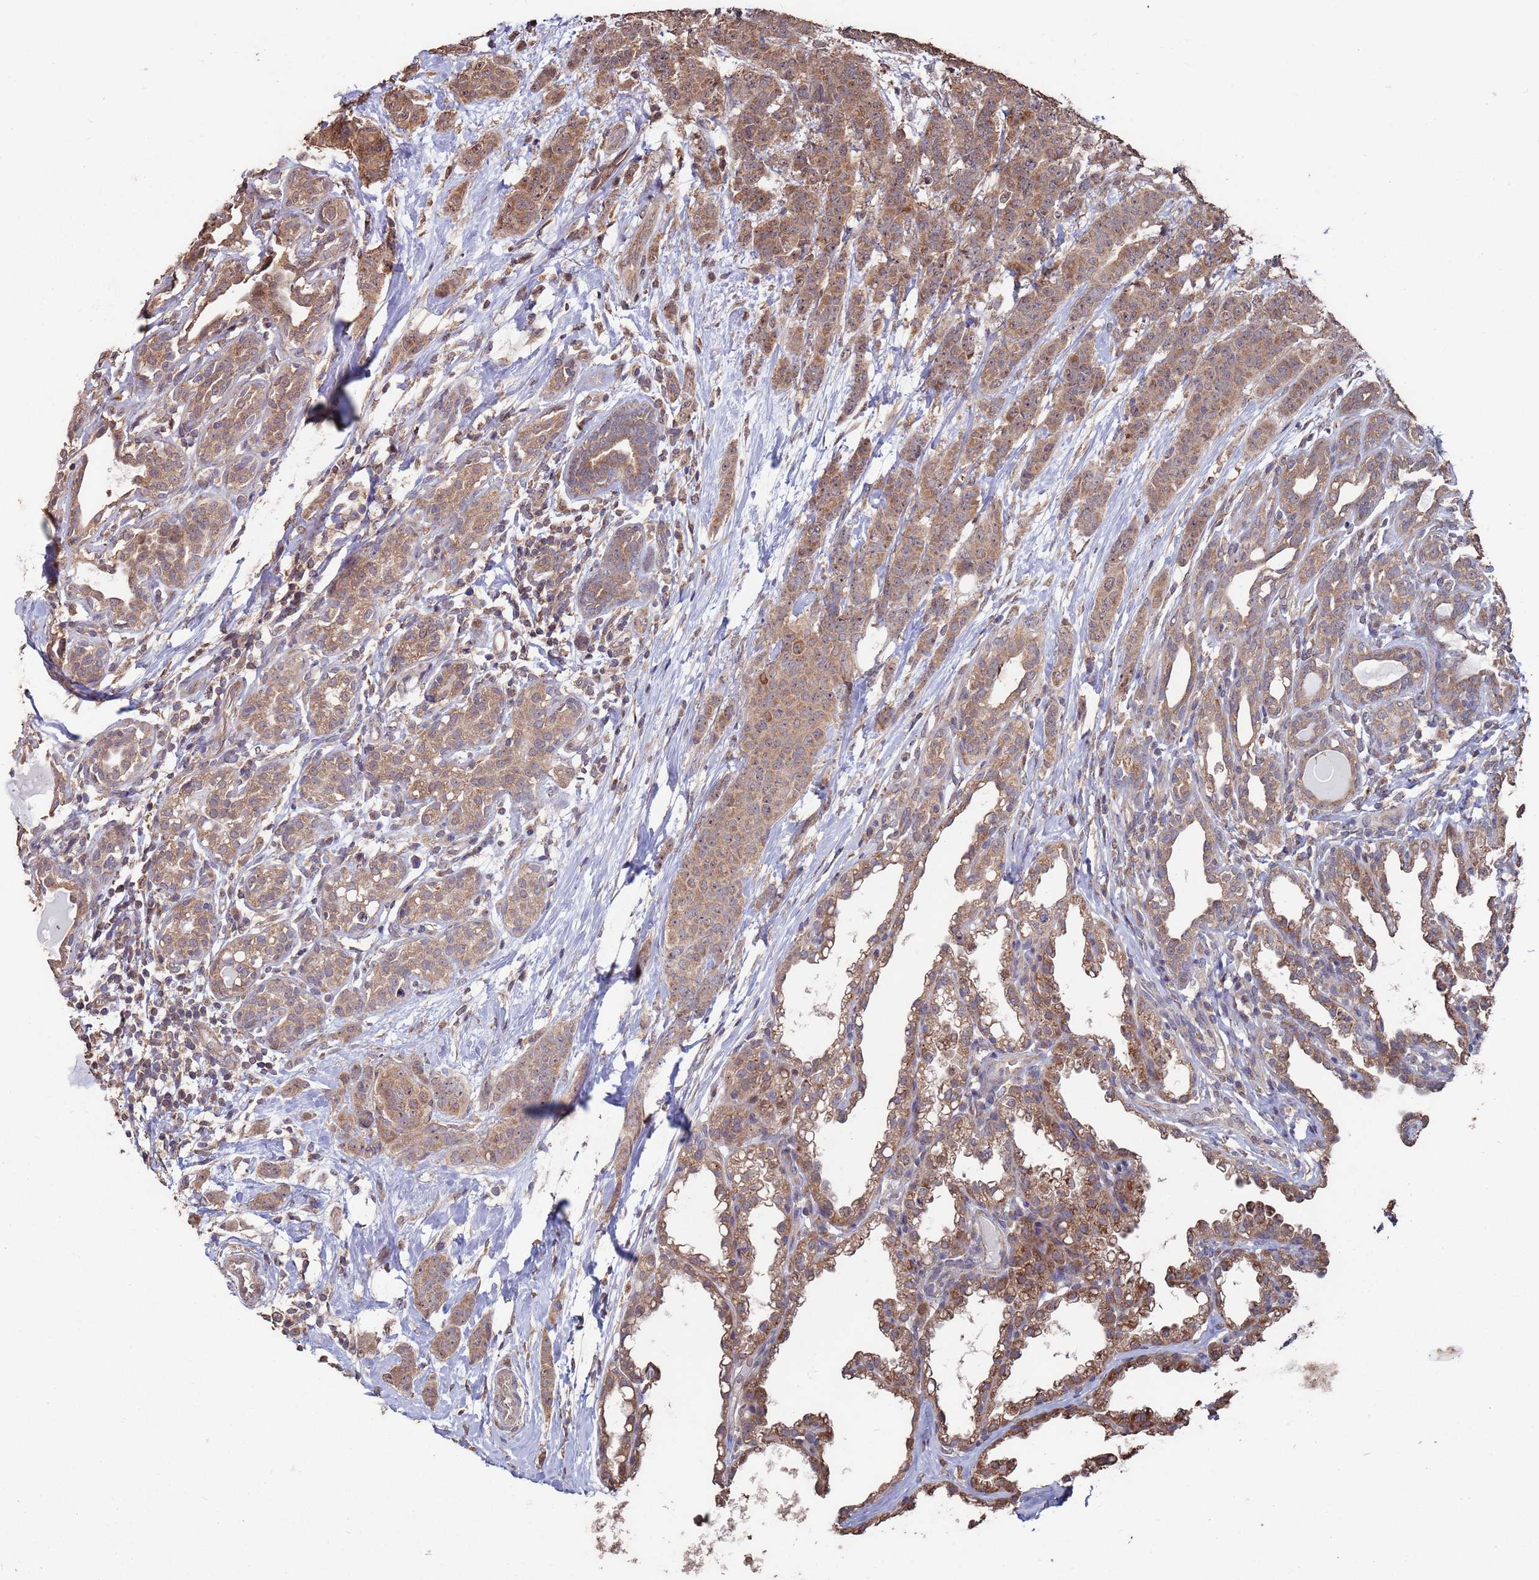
{"staining": {"intensity": "moderate", "quantity": ">75%", "location": "cytoplasmic/membranous"}, "tissue": "breast cancer", "cell_type": "Tumor cells", "image_type": "cancer", "snomed": [{"axis": "morphology", "description": "Duct carcinoma"}, {"axis": "topography", "description": "Breast"}], "caption": "Moderate cytoplasmic/membranous staining for a protein is identified in approximately >75% of tumor cells of breast intraductal carcinoma using immunohistochemistry (IHC).", "gene": "PRR7", "patient": {"sex": "female", "age": 40}}